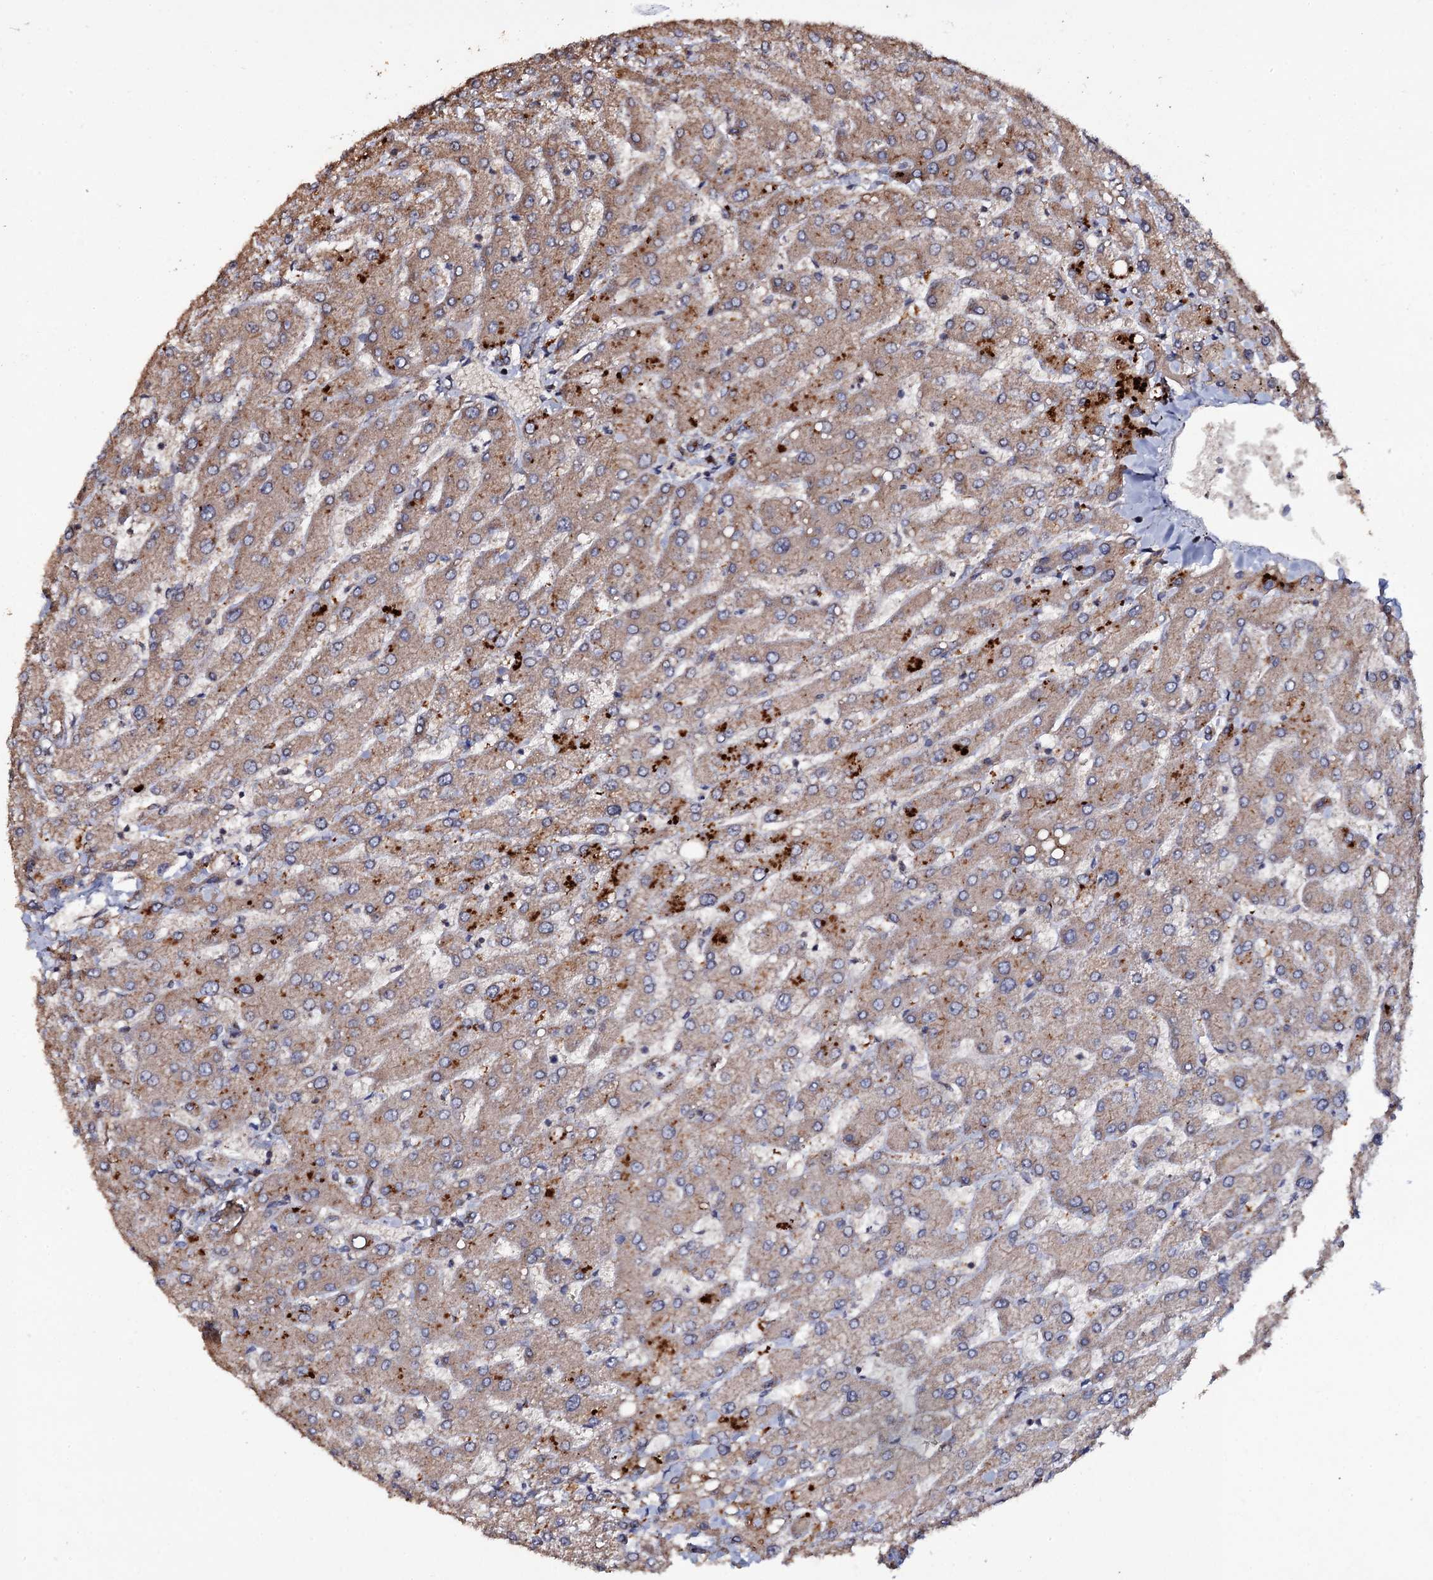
{"staining": {"intensity": "moderate", "quantity": ">75%", "location": "cytoplasmic/membranous"}, "tissue": "liver", "cell_type": "Cholangiocytes", "image_type": "normal", "snomed": [{"axis": "morphology", "description": "Normal tissue, NOS"}, {"axis": "topography", "description": "Liver"}], "caption": "Immunohistochemistry (IHC) of benign liver demonstrates medium levels of moderate cytoplasmic/membranous expression in approximately >75% of cholangiocytes.", "gene": "TTC23", "patient": {"sex": "male", "age": 55}}